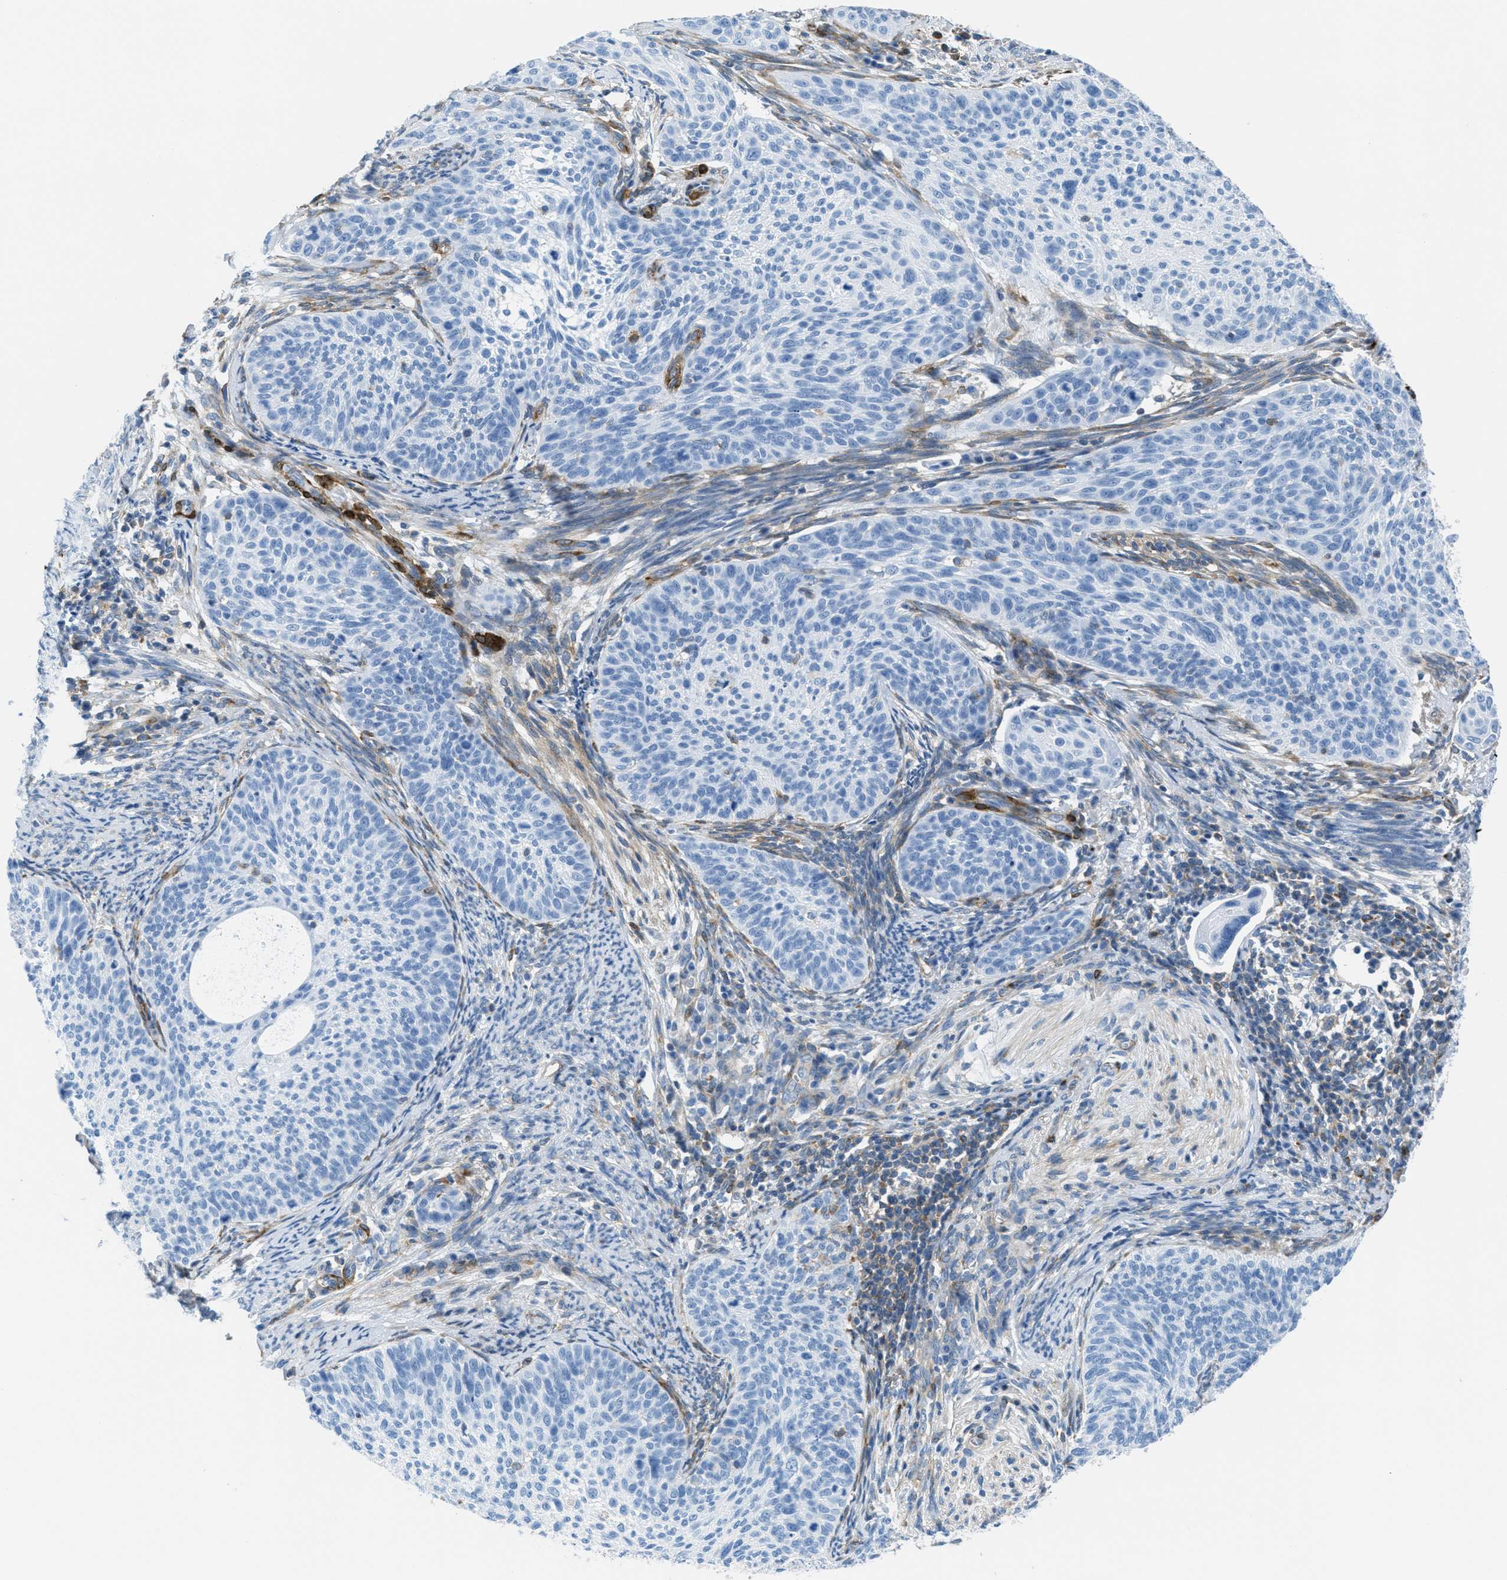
{"staining": {"intensity": "negative", "quantity": "none", "location": "none"}, "tissue": "cervical cancer", "cell_type": "Tumor cells", "image_type": "cancer", "snomed": [{"axis": "morphology", "description": "Squamous cell carcinoma, NOS"}, {"axis": "topography", "description": "Cervix"}], "caption": "Protein analysis of cervical cancer reveals no significant expression in tumor cells.", "gene": "MAPRE2", "patient": {"sex": "female", "age": 70}}